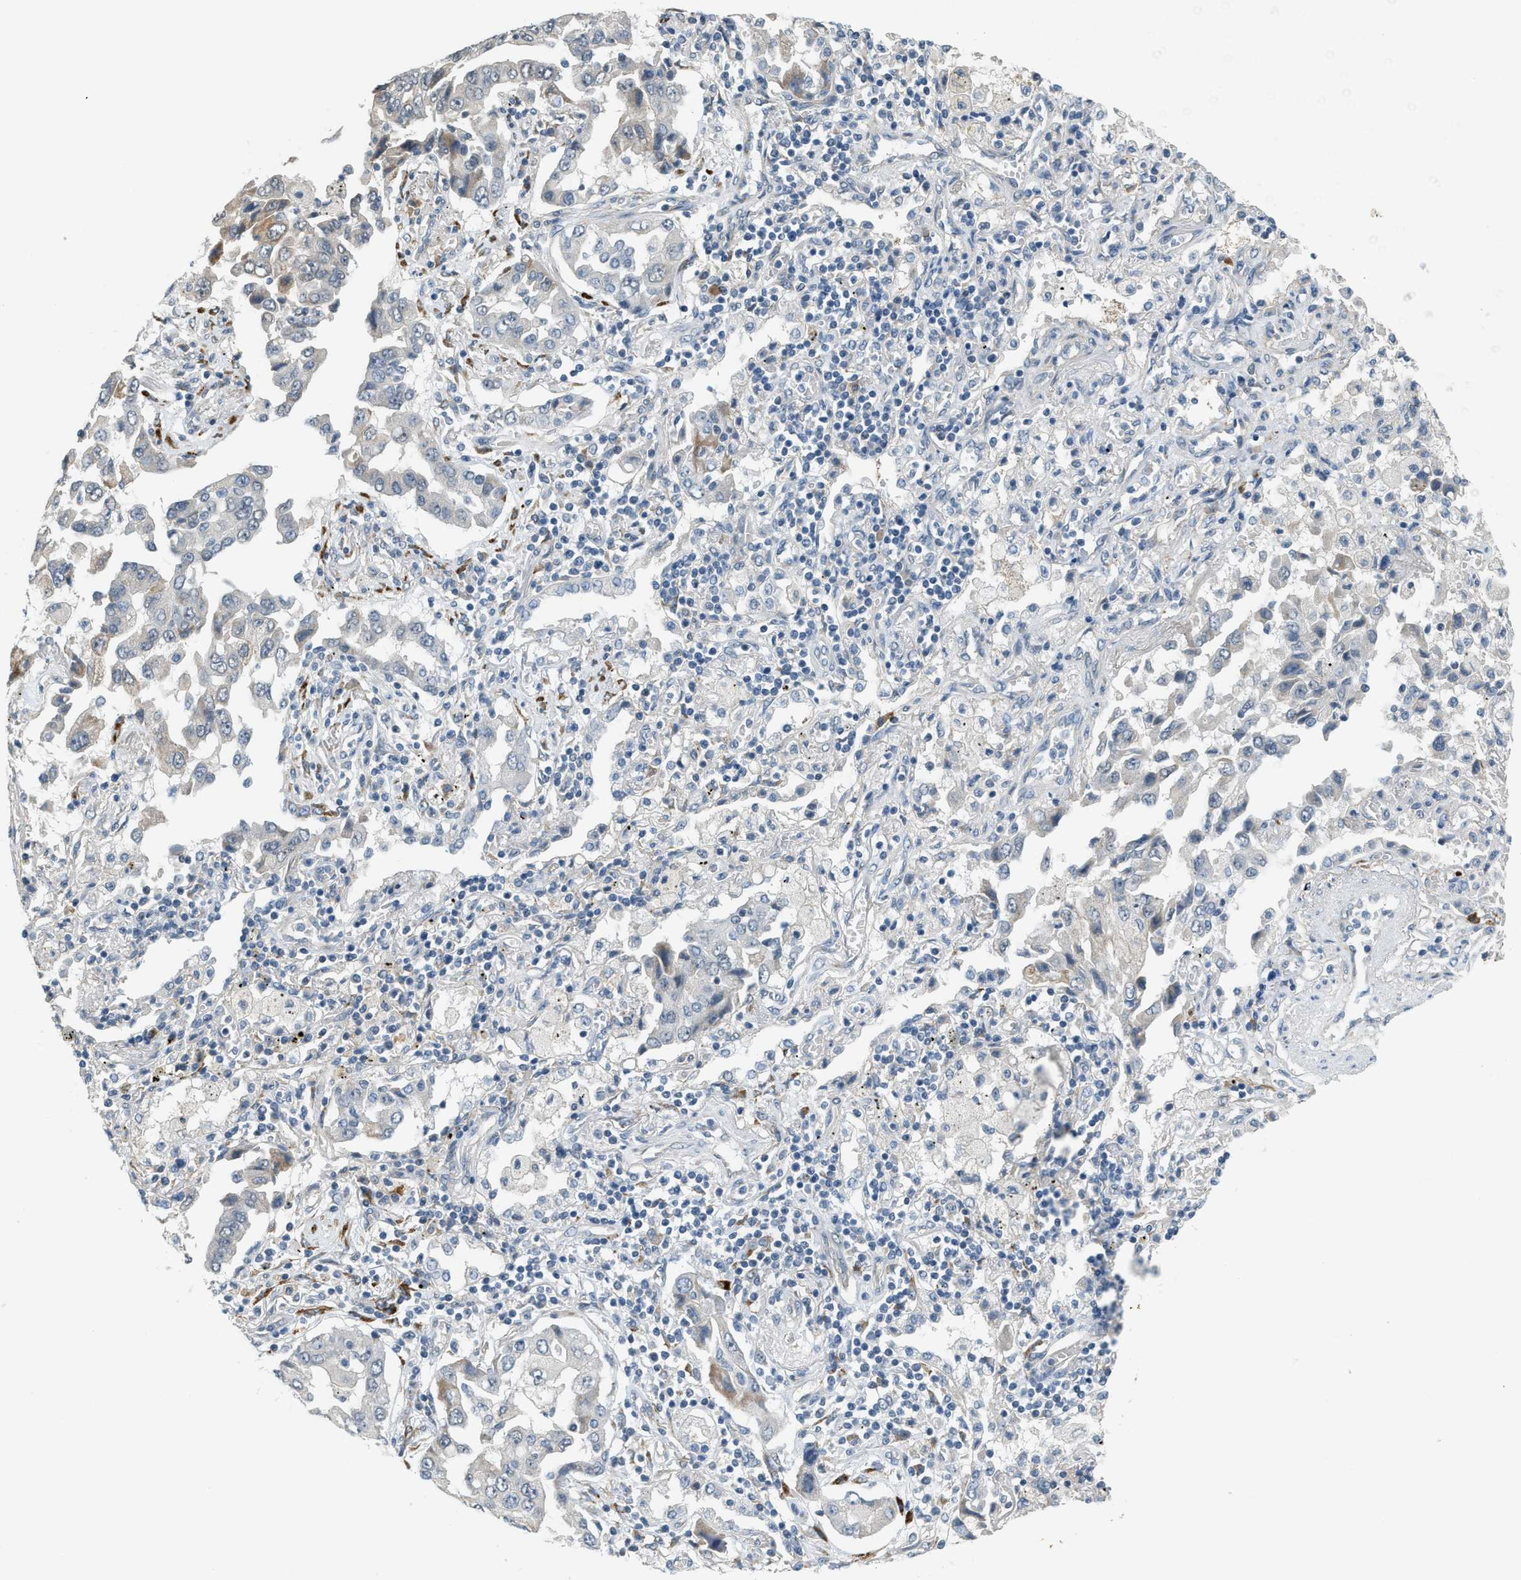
{"staining": {"intensity": "negative", "quantity": "none", "location": "none"}, "tissue": "lung cancer", "cell_type": "Tumor cells", "image_type": "cancer", "snomed": [{"axis": "morphology", "description": "Adenocarcinoma, NOS"}, {"axis": "topography", "description": "Lung"}], "caption": "Immunohistochemical staining of human lung cancer displays no significant staining in tumor cells.", "gene": "TMEM154", "patient": {"sex": "female", "age": 65}}